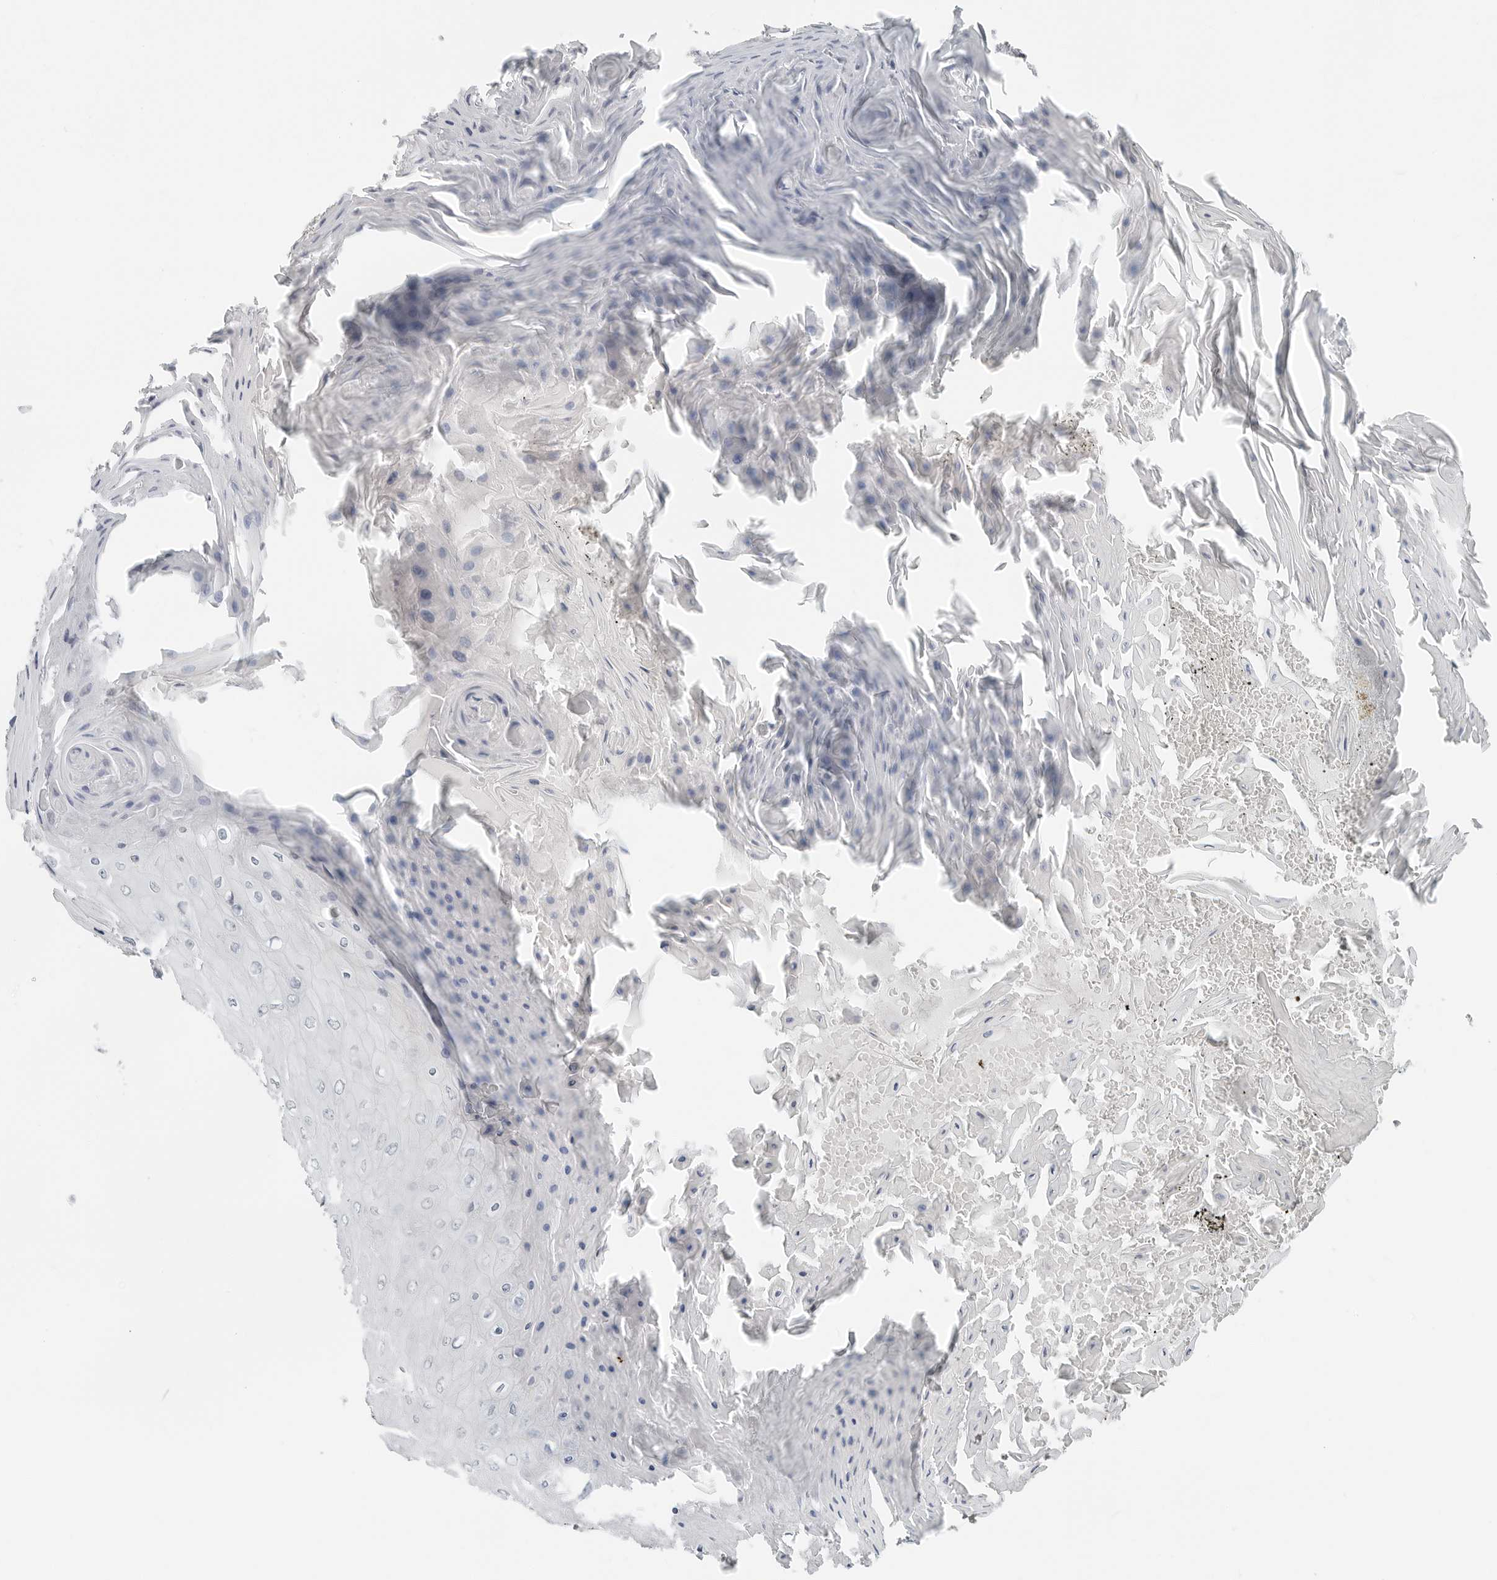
{"staining": {"intensity": "negative", "quantity": "none", "location": "none"}, "tissue": "skin cancer", "cell_type": "Tumor cells", "image_type": "cancer", "snomed": [{"axis": "morphology", "description": "Squamous cell carcinoma, NOS"}, {"axis": "topography", "description": "Skin"}], "caption": "A micrograph of human skin cancer is negative for staining in tumor cells.", "gene": "XIRP1", "patient": {"sex": "female", "age": 73}}